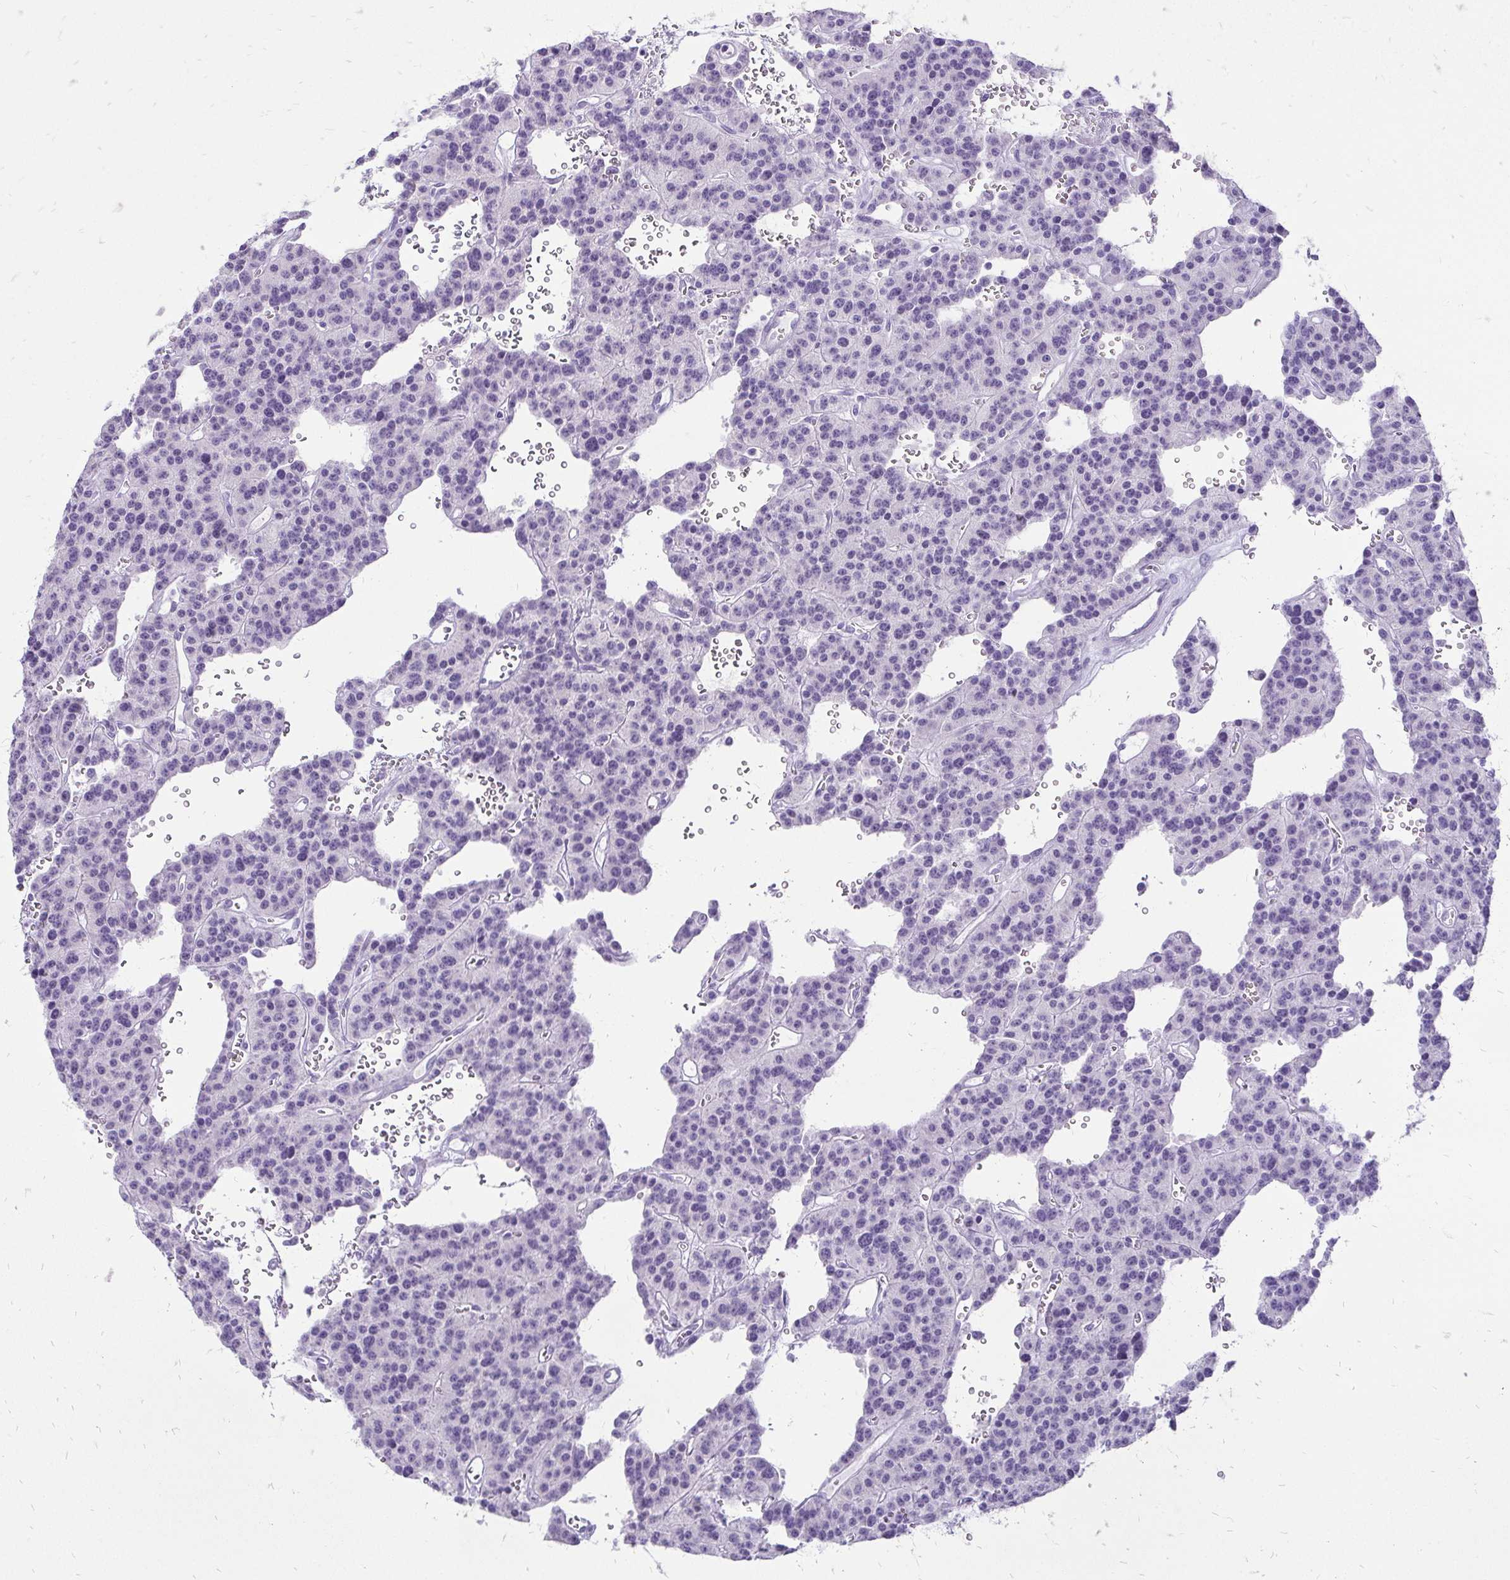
{"staining": {"intensity": "negative", "quantity": "none", "location": "none"}, "tissue": "carcinoid", "cell_type": "Tumor cells", "image_type": "cancer", "snomed": [{"axis": "morphology", "description": "Carcinoid, malignant, NOS"}, {"axis": "topography", "description": "Lung"}], "caption": "The photomicrograph exhibits no staining of tumor cells in malignant carcinoid. (Stains: DAB immunohistochemistry with hematoxylin counter stain, Microscopy: brightfield microscopy at high magnification).", "gene": "SLC32A1", "patient": {"sex": "female", "age": 71}}